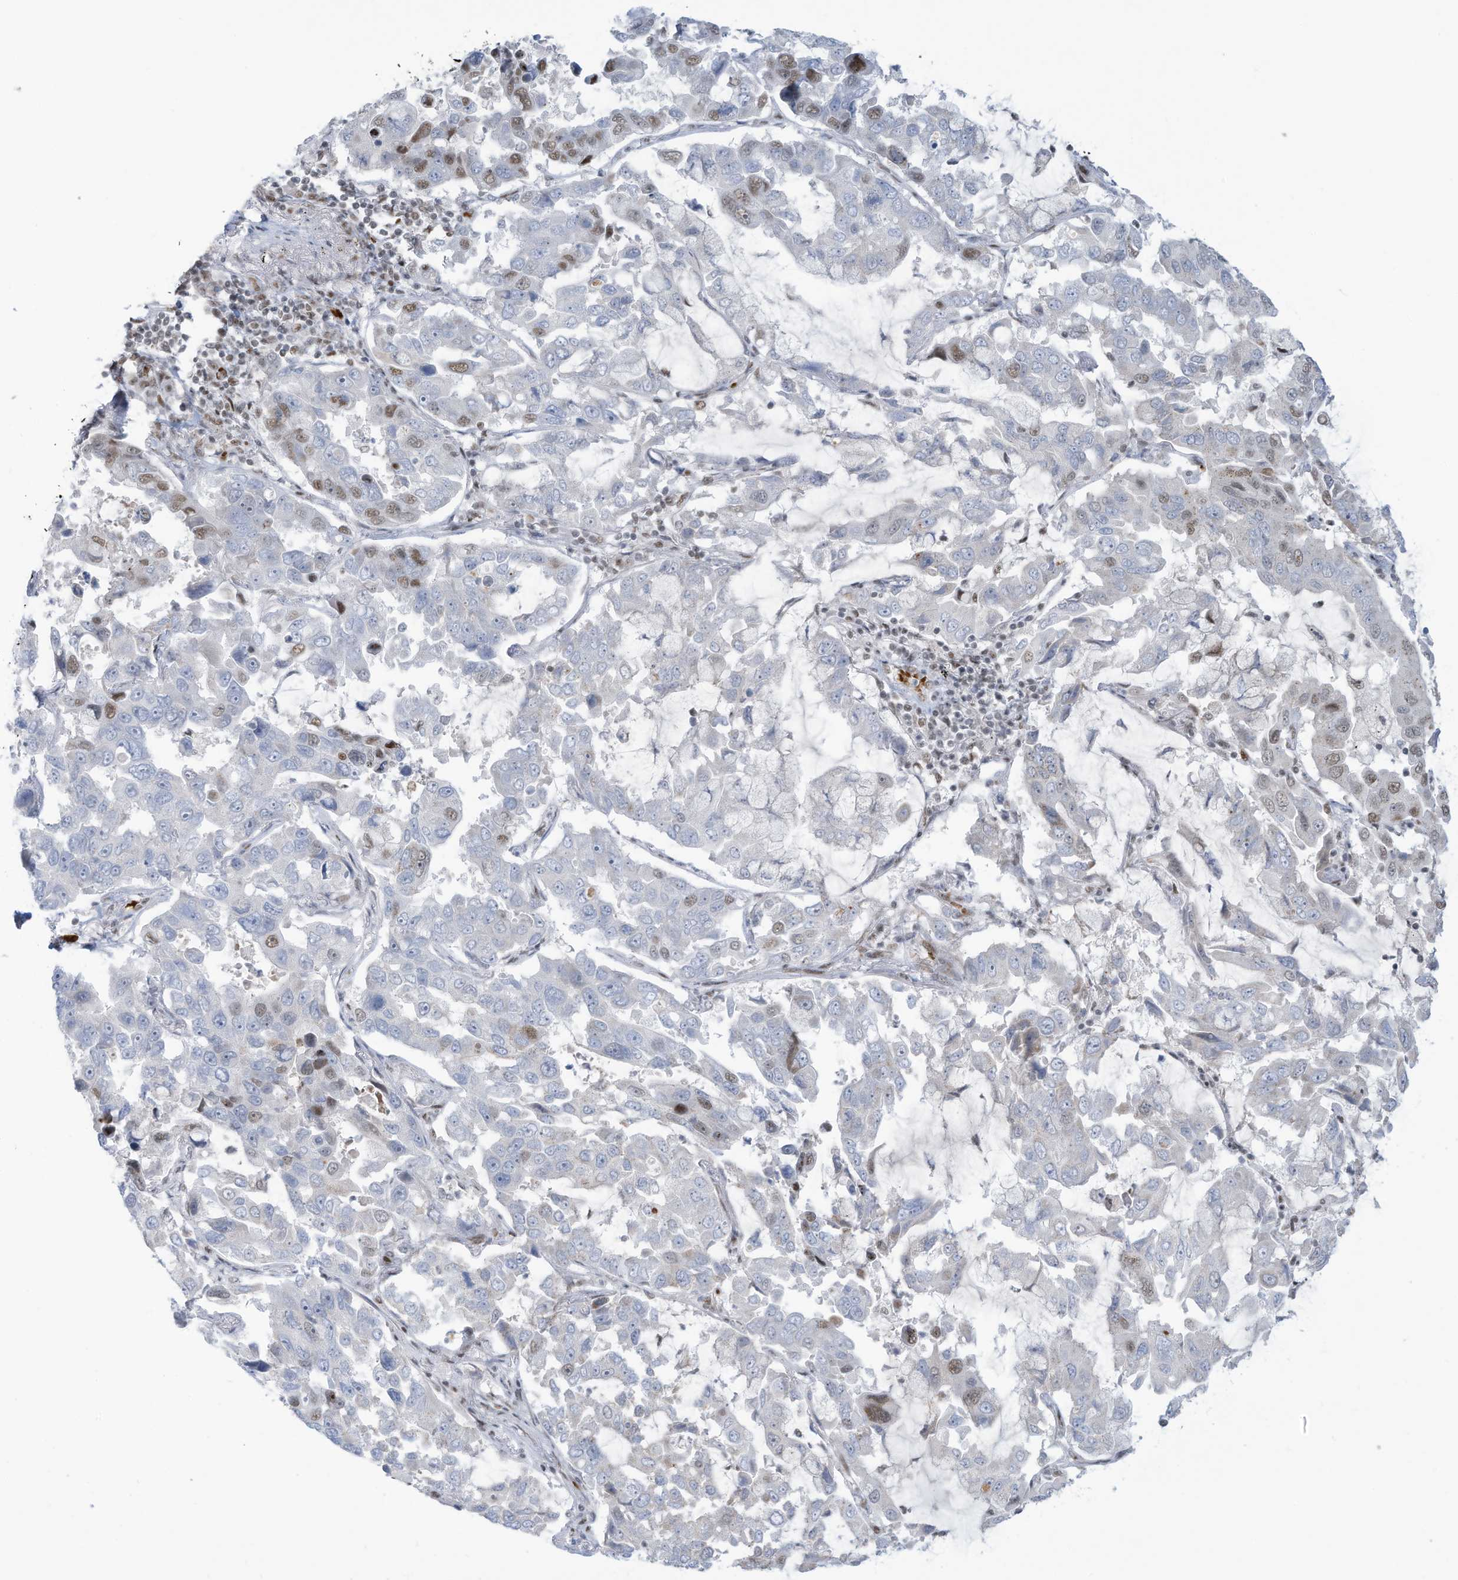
{"staining": {"intensity": "moderate", "quantity": "<25%", "location": "nuclear"}, "tissue": "lung cancer", "cell_type": "Tumor cells", "image_type": "cancer", "snomed": [{"axis": "morphology", "description": "Adenocarcinoma, NOS"}, {"axis": "topography", "description": "Lung"}], "caption": "Tumor cells show low levels of moderate nuclear staining in about <25% of cells in human lung cancer. The protein of interest is stained brown, and the nuclei are stained in blue (DAB (3,3'-diaminobenzidine) IHC with brightfield microscopy, high magnification).", "gene": "ECT2L", "patient": {"sex": "male", "age": 64}}